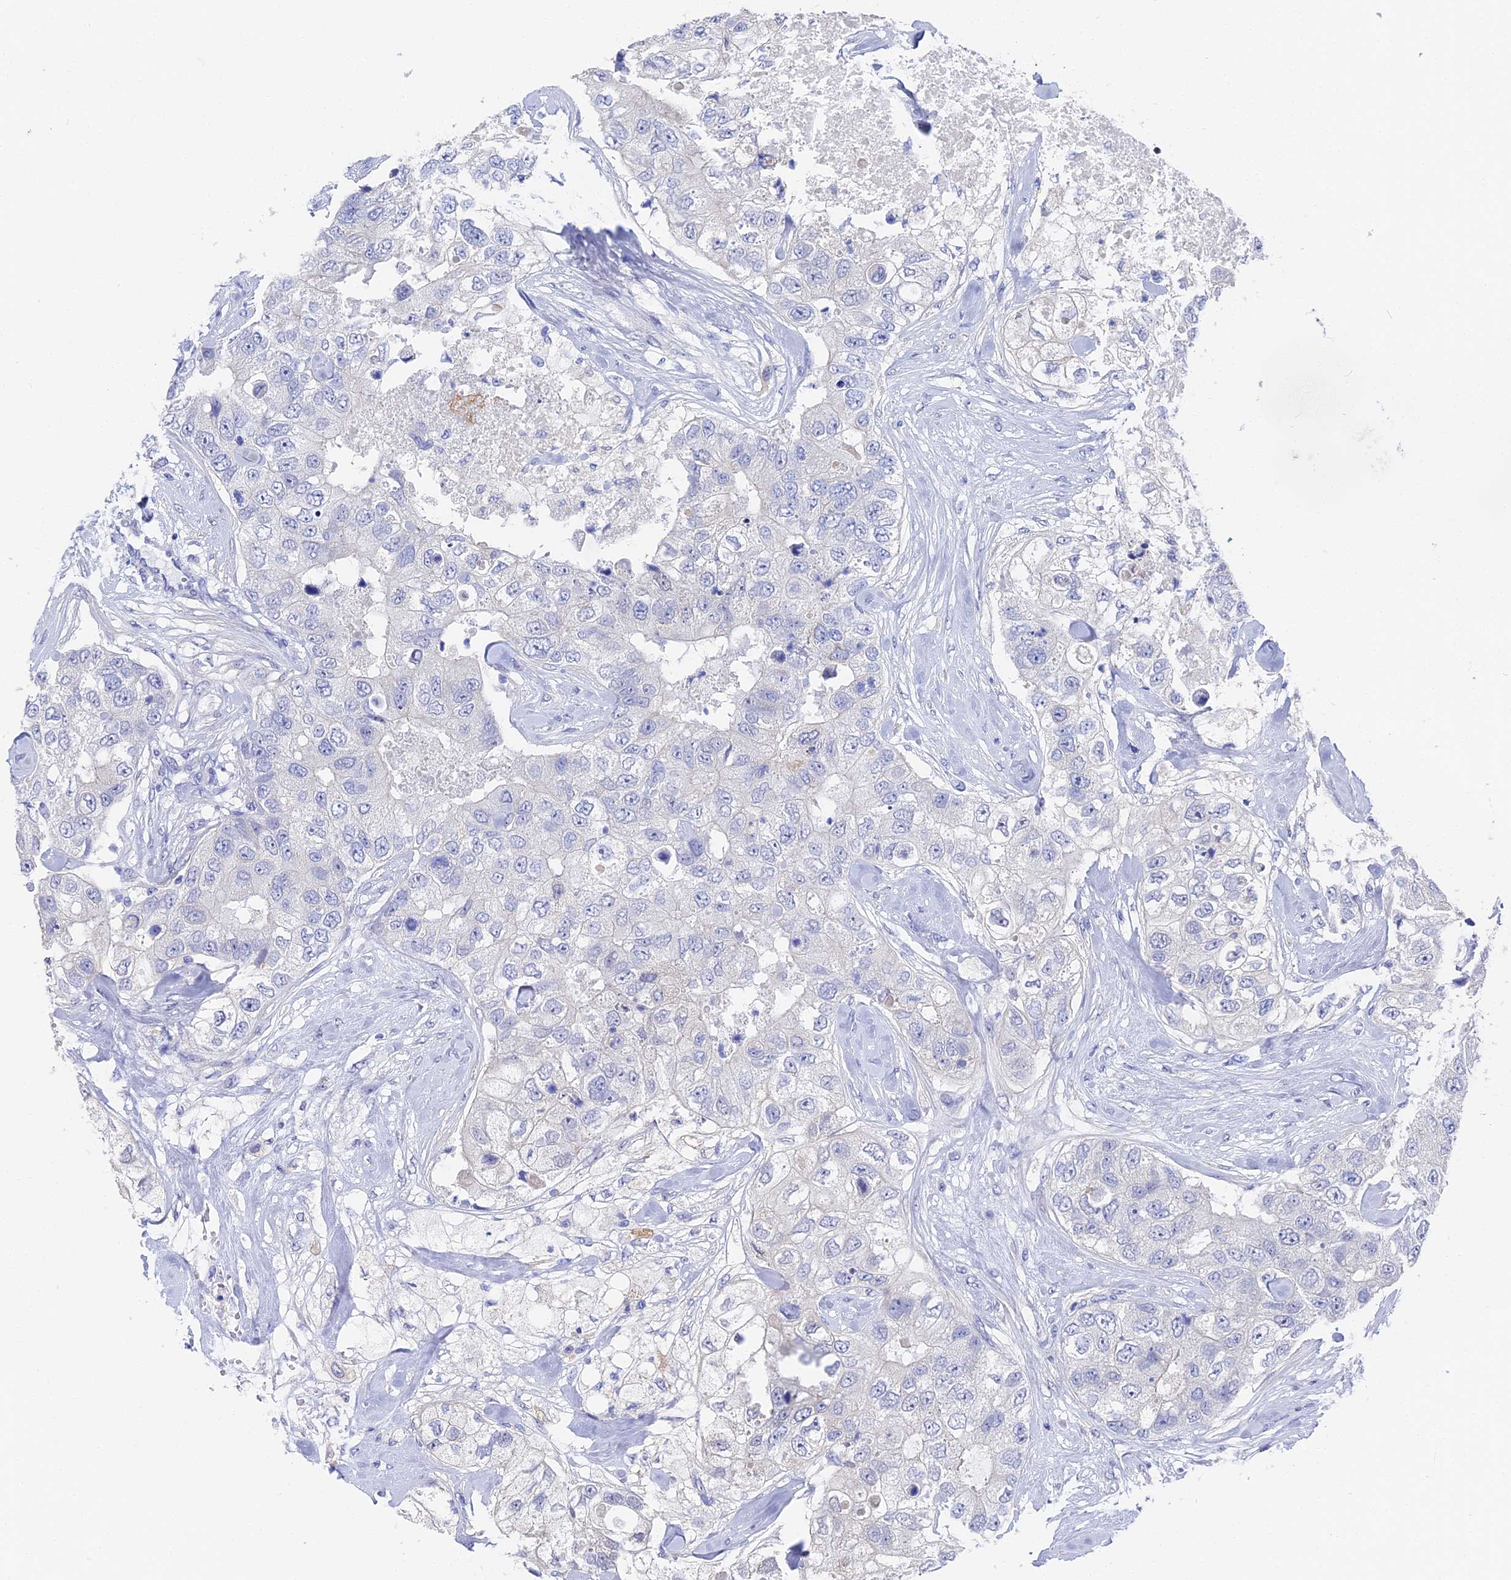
{"staining": {"intensity": "negative", "quantity": "none", "location": "none"}, "tissue": "breast cancer", "cell_type": "Tumor cells", "image_type": "cancer", "snomed": [{"axis": "morphology", "description": "Duct carcinoma"}, {"axis": "topography", "description": "Breast"}], "caption": "The micrograph displays no staining of tumor cells in intraductal carcinoma (breast).", "gene": "VPS33B", "patient": {"sex": "female", "age": 62}}